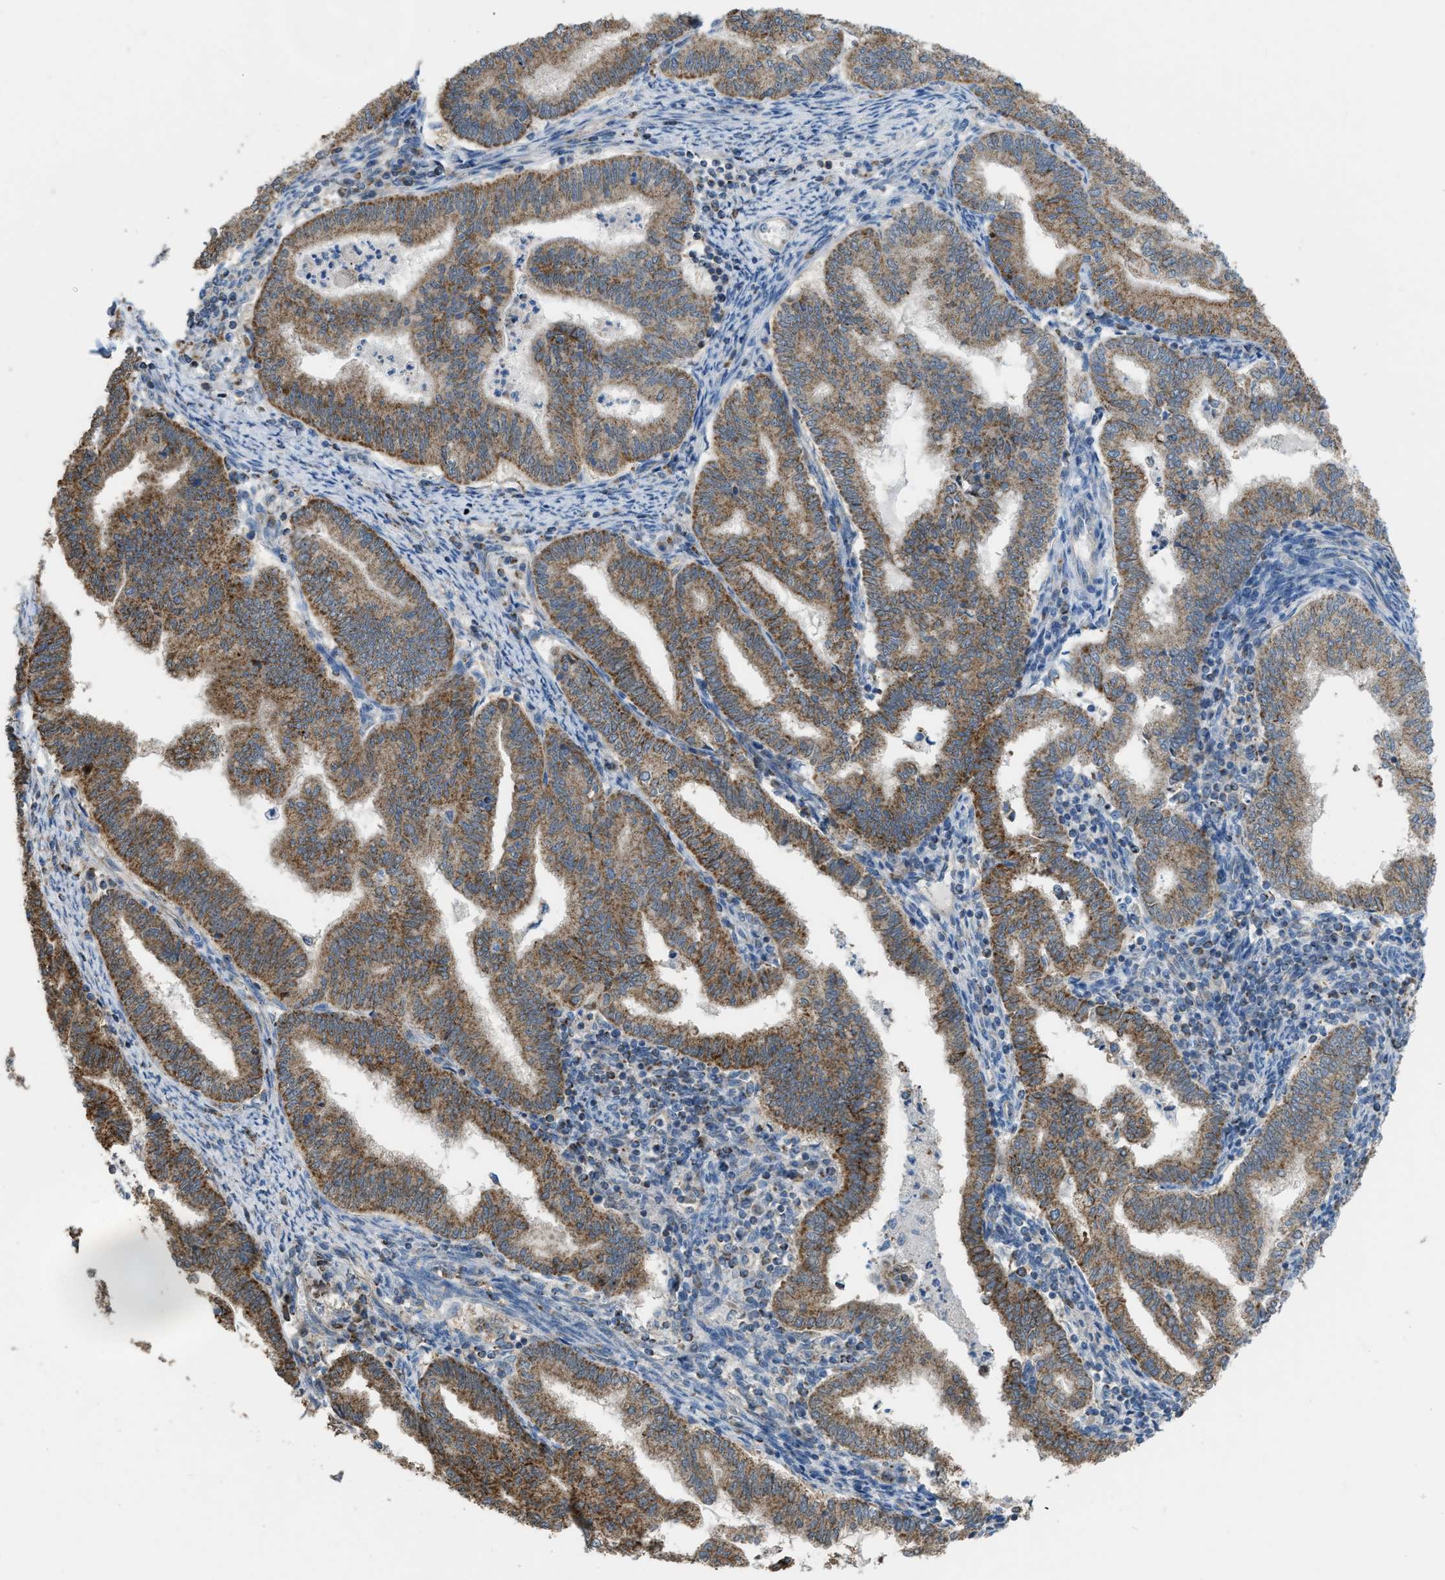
{"staining": {"intensity": "moderate", "quantity": ">75%", "location": "cytoplasmic/membranous"}, "tissue": "endometrial cancer", "cell_type": "Tumor cells", "image_type": "cancer", "snomed": [{"axis": "morphology", "description": "Polyp, NOS"}, {"axis": "morphology", "description": "Adenocarcinoma, NOS"}, {"axis": "morphology", "description": "Adenoma, NOS"}, {"axis": "topography", "description": "Endometrium"}], "caption": "Brown immunohistochemical staining in human endometrial cancer displays moderate cytoplasmic/membranous positivity in about >75% of tumor cells.", "gene": "ETFB", "patient": {"sex": "female", "age": 79}}